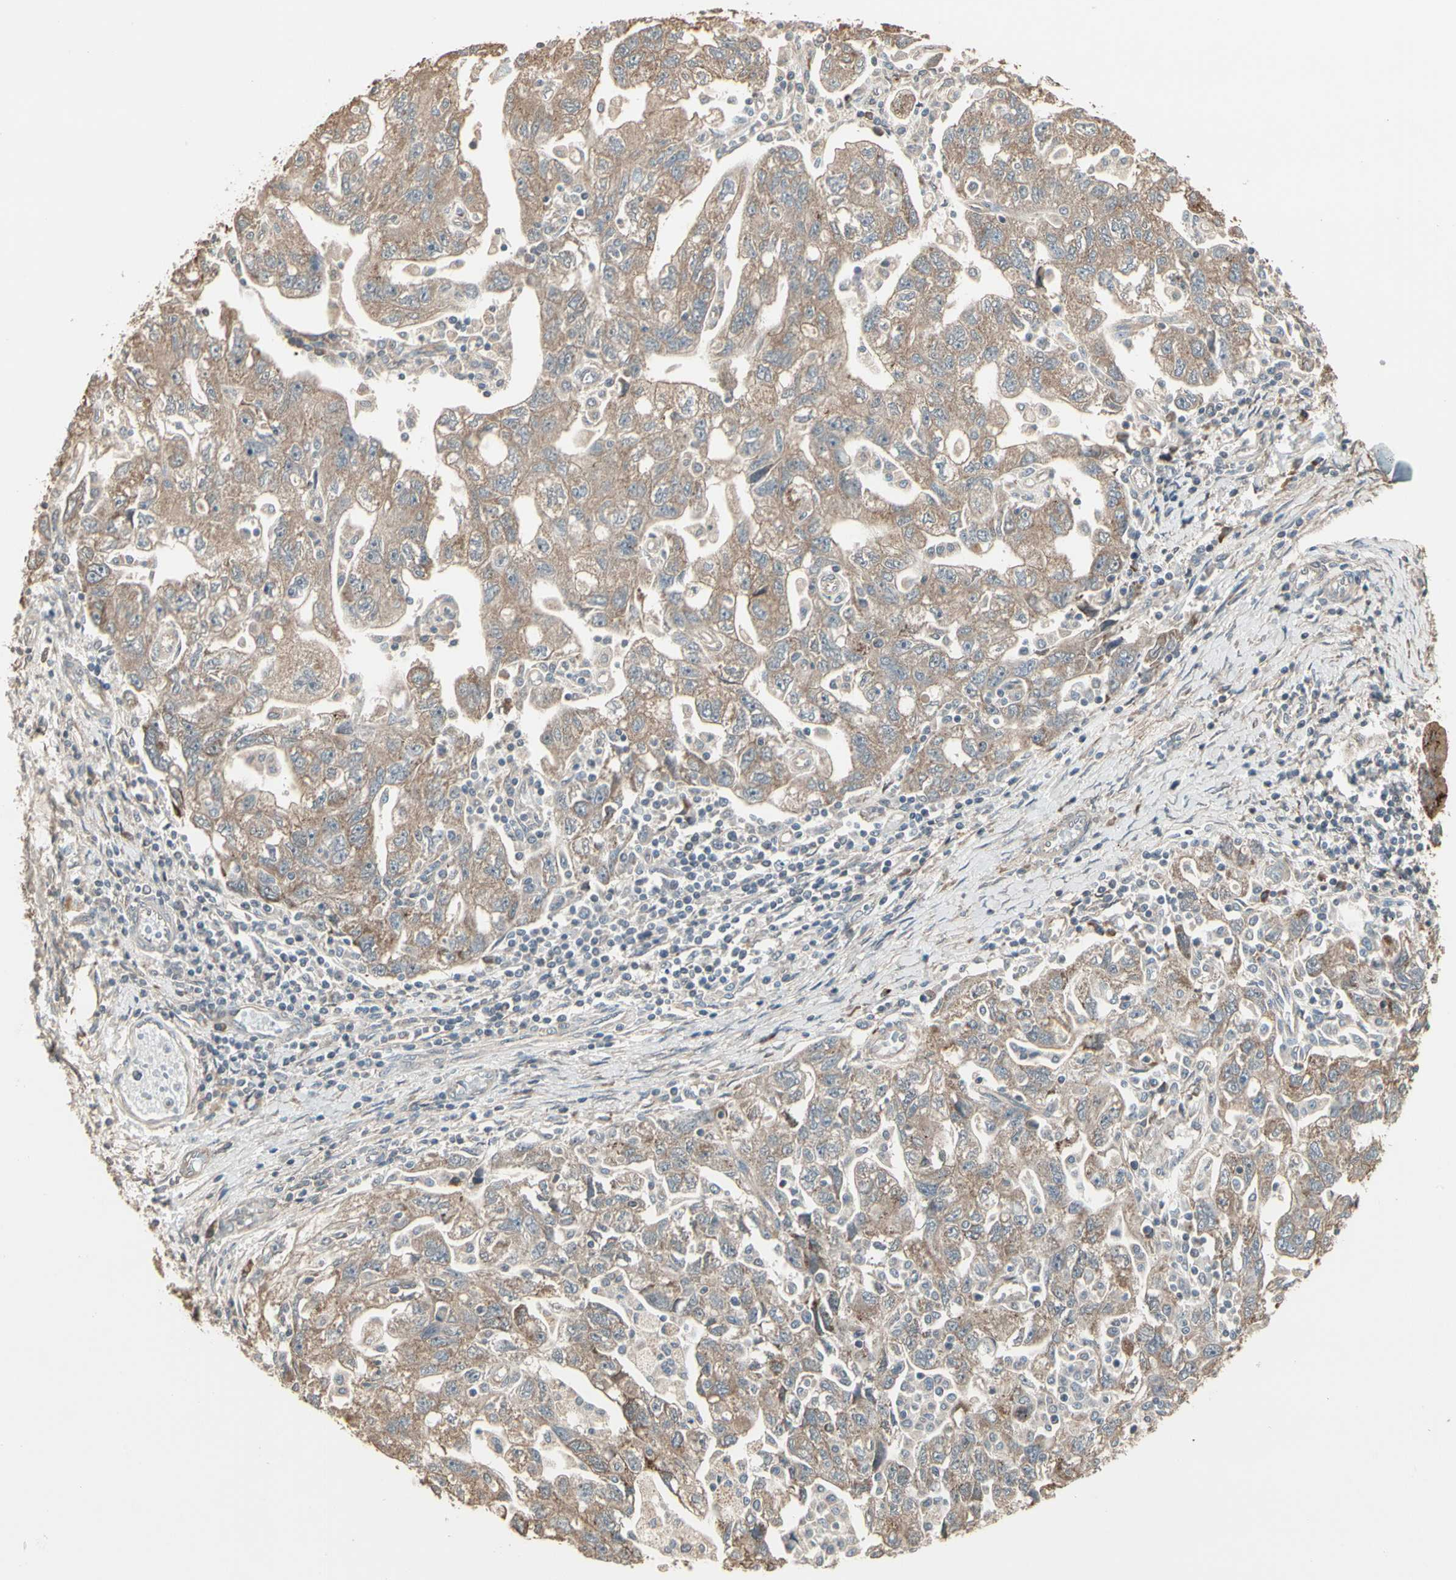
{"staining": {"intensity": "moderate", "quantity": ">75%", "location": "cytoplasmic/membranous"}, "tissue": "ovarian cancer", "cell_type": "Tumor cells", "image_type": "cancer", "snomed": [{"axis": "morphology", "description": "Carcinoma, NOS"}, {"axis": "morphology", "description": "Cystadenocarcinoma, serous, NOS"}, {"axis": "topography", "description": "Ovary"}], "caption": "Protein staining shows moderate cytoplasmic/membranous positivity in approximately >75% of tumor cells in ovarian cancer (serous cystadenocarcinoma).", "gene": "GALNT3", "patient": {"sex": "female", "age": 69}}